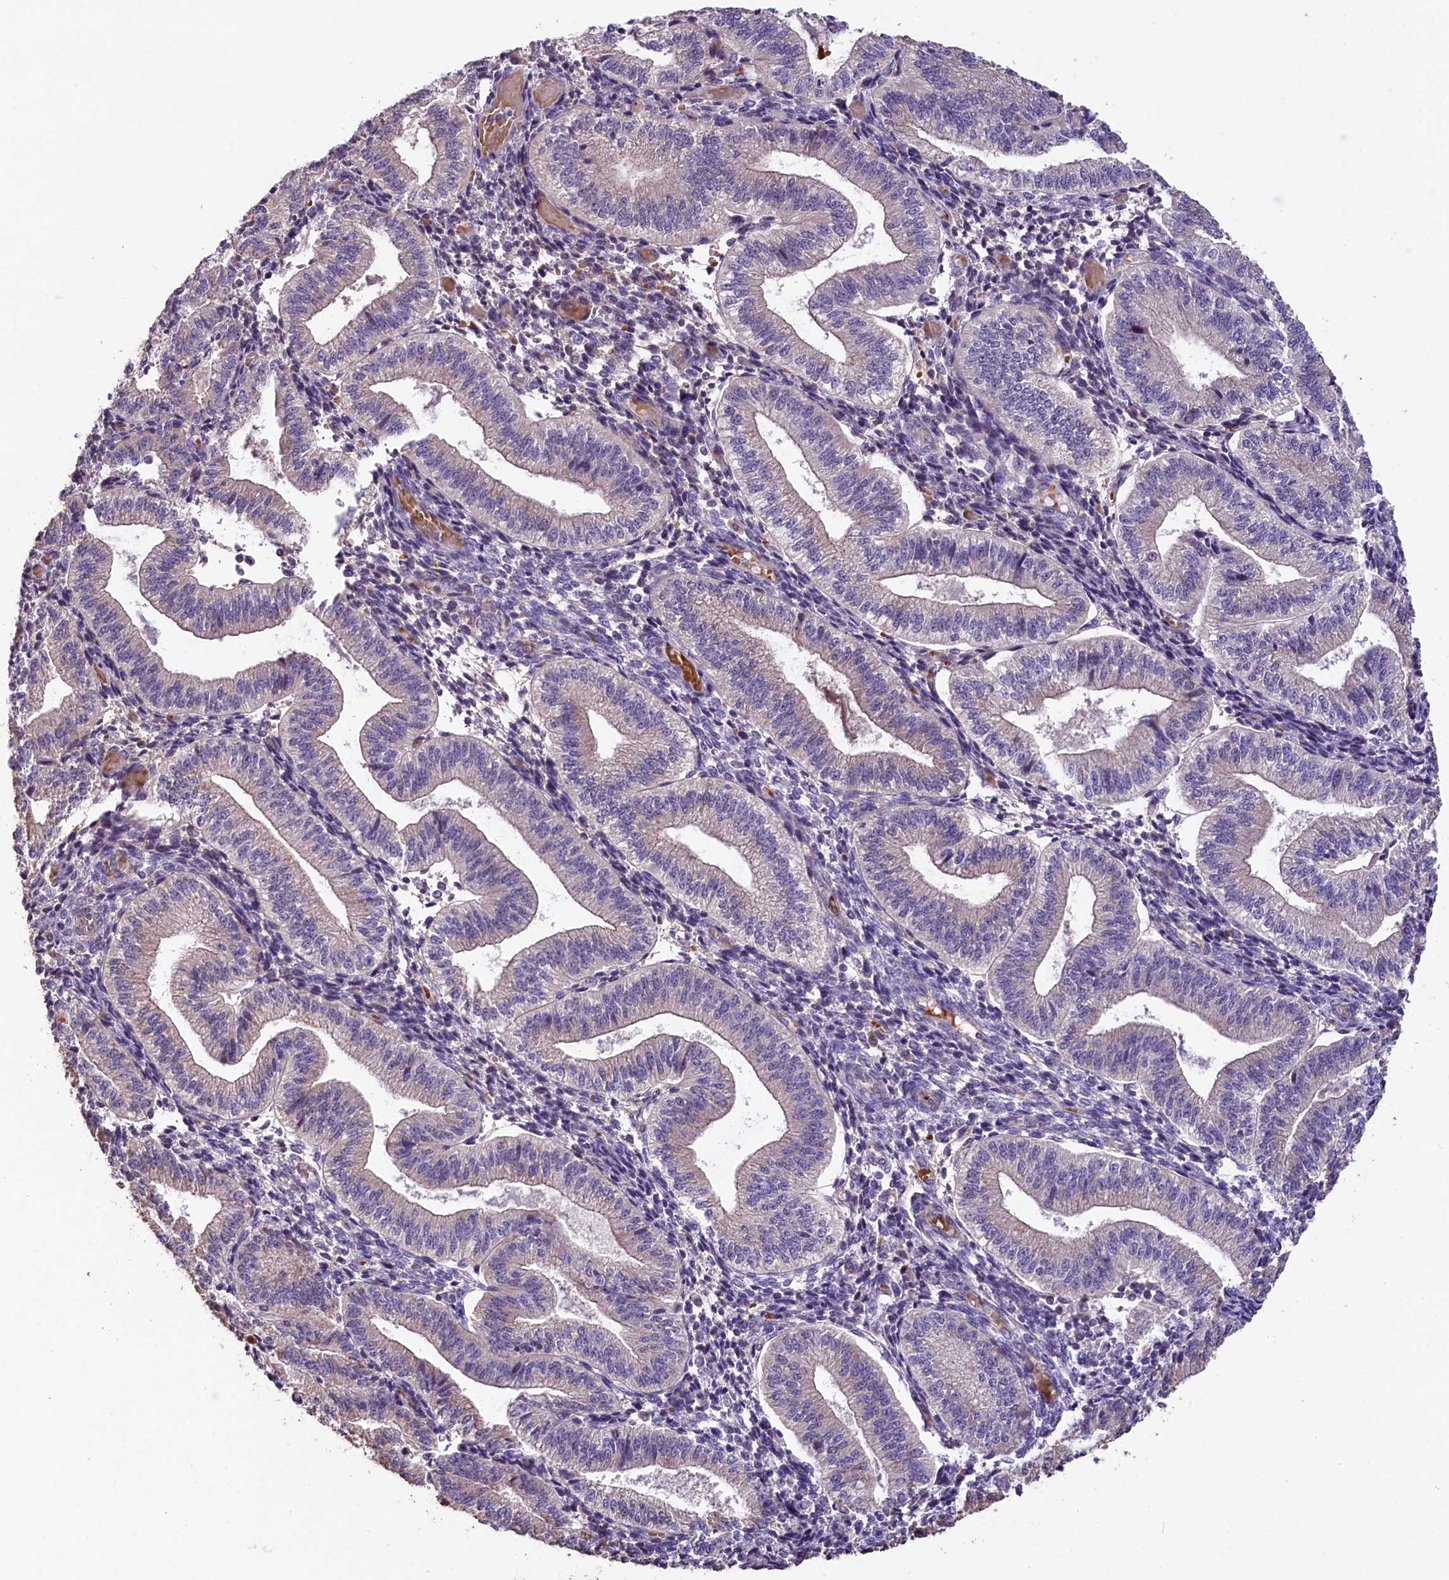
{"staining": {"intensity": "negative", "quantity": "none", "location": "none"}, "tissue": "endometrium", "cell_type": "Cells in endometrial stroma", "image_type": "normal", "snomed": [{"axis": "morphology", "description": "Normal tissue, NOS"}, {"axis": "topography", "description": "Endometrium"}], "caption": "Histopathology image shows no protein expression in cells in endometrial stroma of unremarkable endometrium.", "gene": "CCDC32", "patient": {"sex": "female", "age": 34}}